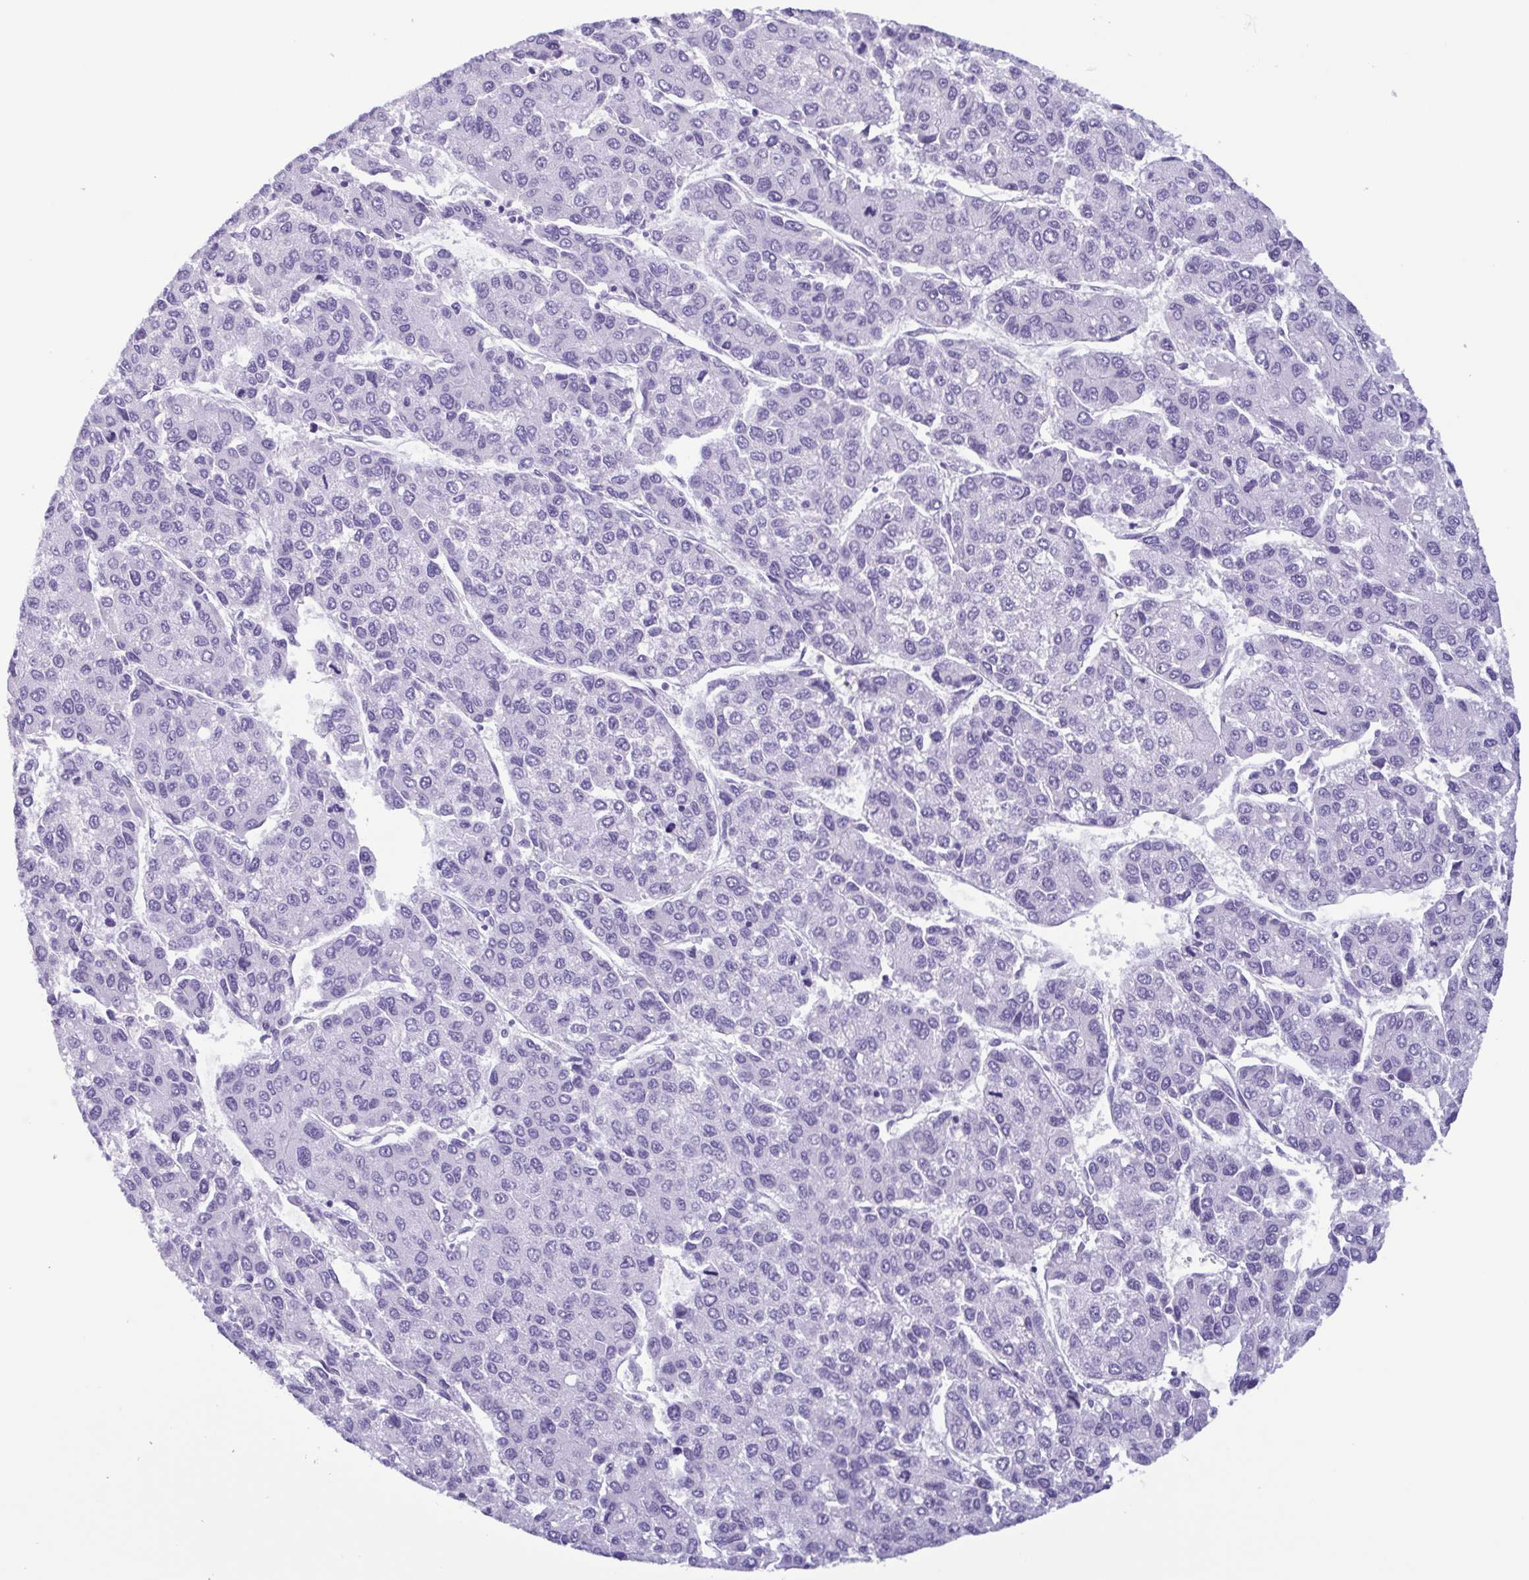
{"staining": {"intensity": "negative", "quantity": "none", "location": "none"}, "tissue": "liver cancer", "cell_type": "Tumor cells", "image_type": "cancer", "snomed": [{"axis": "morphology", "description": "Carcinoma, Hepatocellular, NOS"}, {"axis": "topography", "description": "Liver"}], "caption": "Tumor cells show no significant protein expression in hepatocellular carcinoma (liver).", "gene": "LTF", "patient": {"sex": "female", "age": 66}}